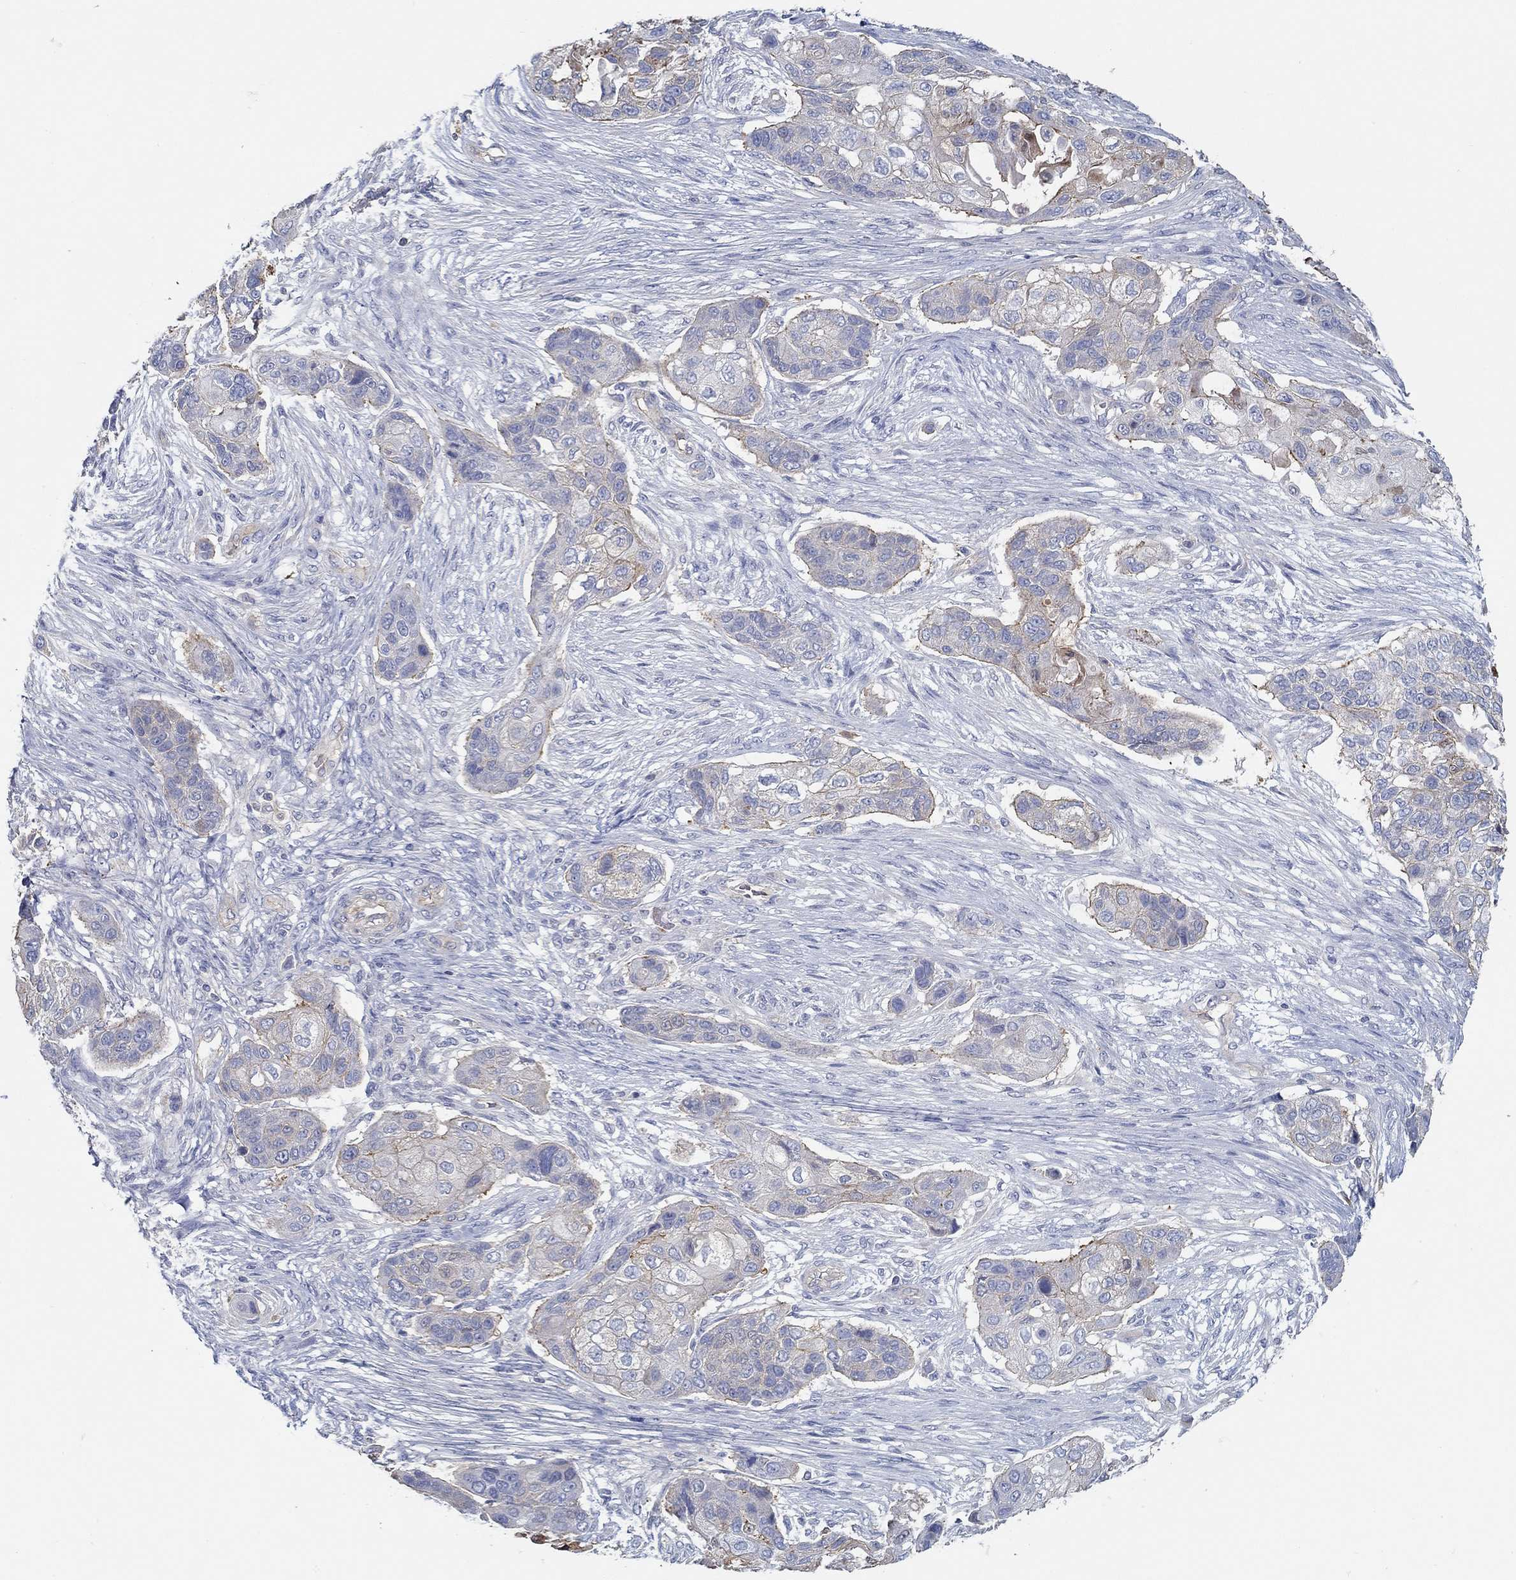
{"staining": {"intensity": "weak", "quantity": "<25%", "location": "cytoplasmic/membranous"}, "tissue": "lung cancer", "cell_type": "Tumor cells", "image_type": "cancer", "snomed": [{"axis": "morphology", "description": "Squamous cell carcinoma, NOS"}, {"axis": "topography", "description": "Lung"}], "caption": "Human lung cancer stained for a protein using immunohistochemistry displays no staining in tumor cells.", "gene": "BBOF1", "patient": {"sex": "male", "age": 69}}